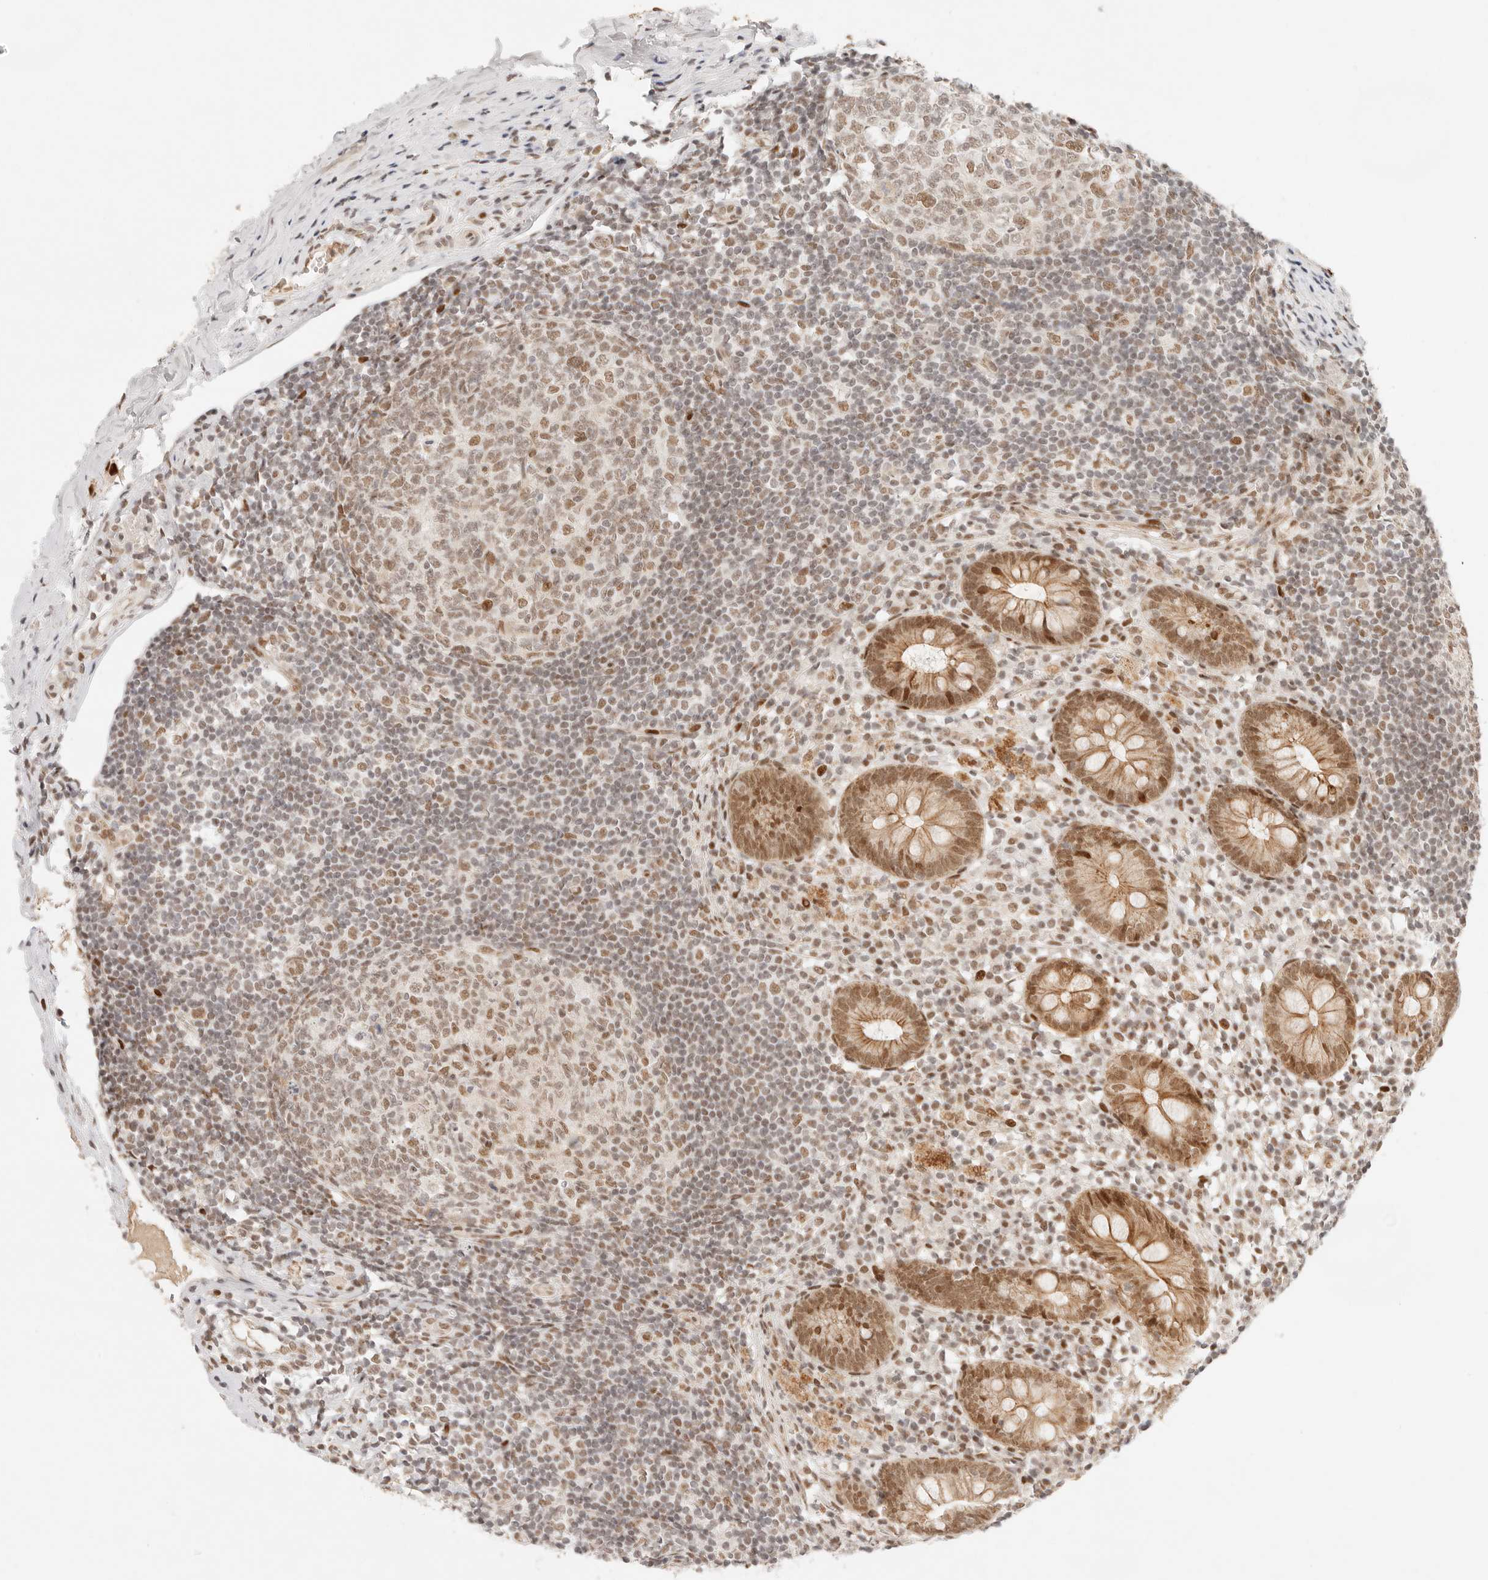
{"staining": {"intensity": "moderate", "quantity": ">75%", "location": "nuclear"}, "tissue": "appendix", "cell_type": "Glandular cells", "image_type": "normal", "snomed": [{"axis": "morphology", "description": "Normal tissue, NOS"}, {"axis": "topography", "description": "Appendix"}], "caption": "Appendix stained for a protein exhibits moderate nuclear positivity in glandular cells. The staining is performed using DAB brown chromogen to label protein expression. The nuclei are counter-stained blue using hematoxylin.", "gene": "HOXC5", "patient": {"sex": "female", "age": 20}}